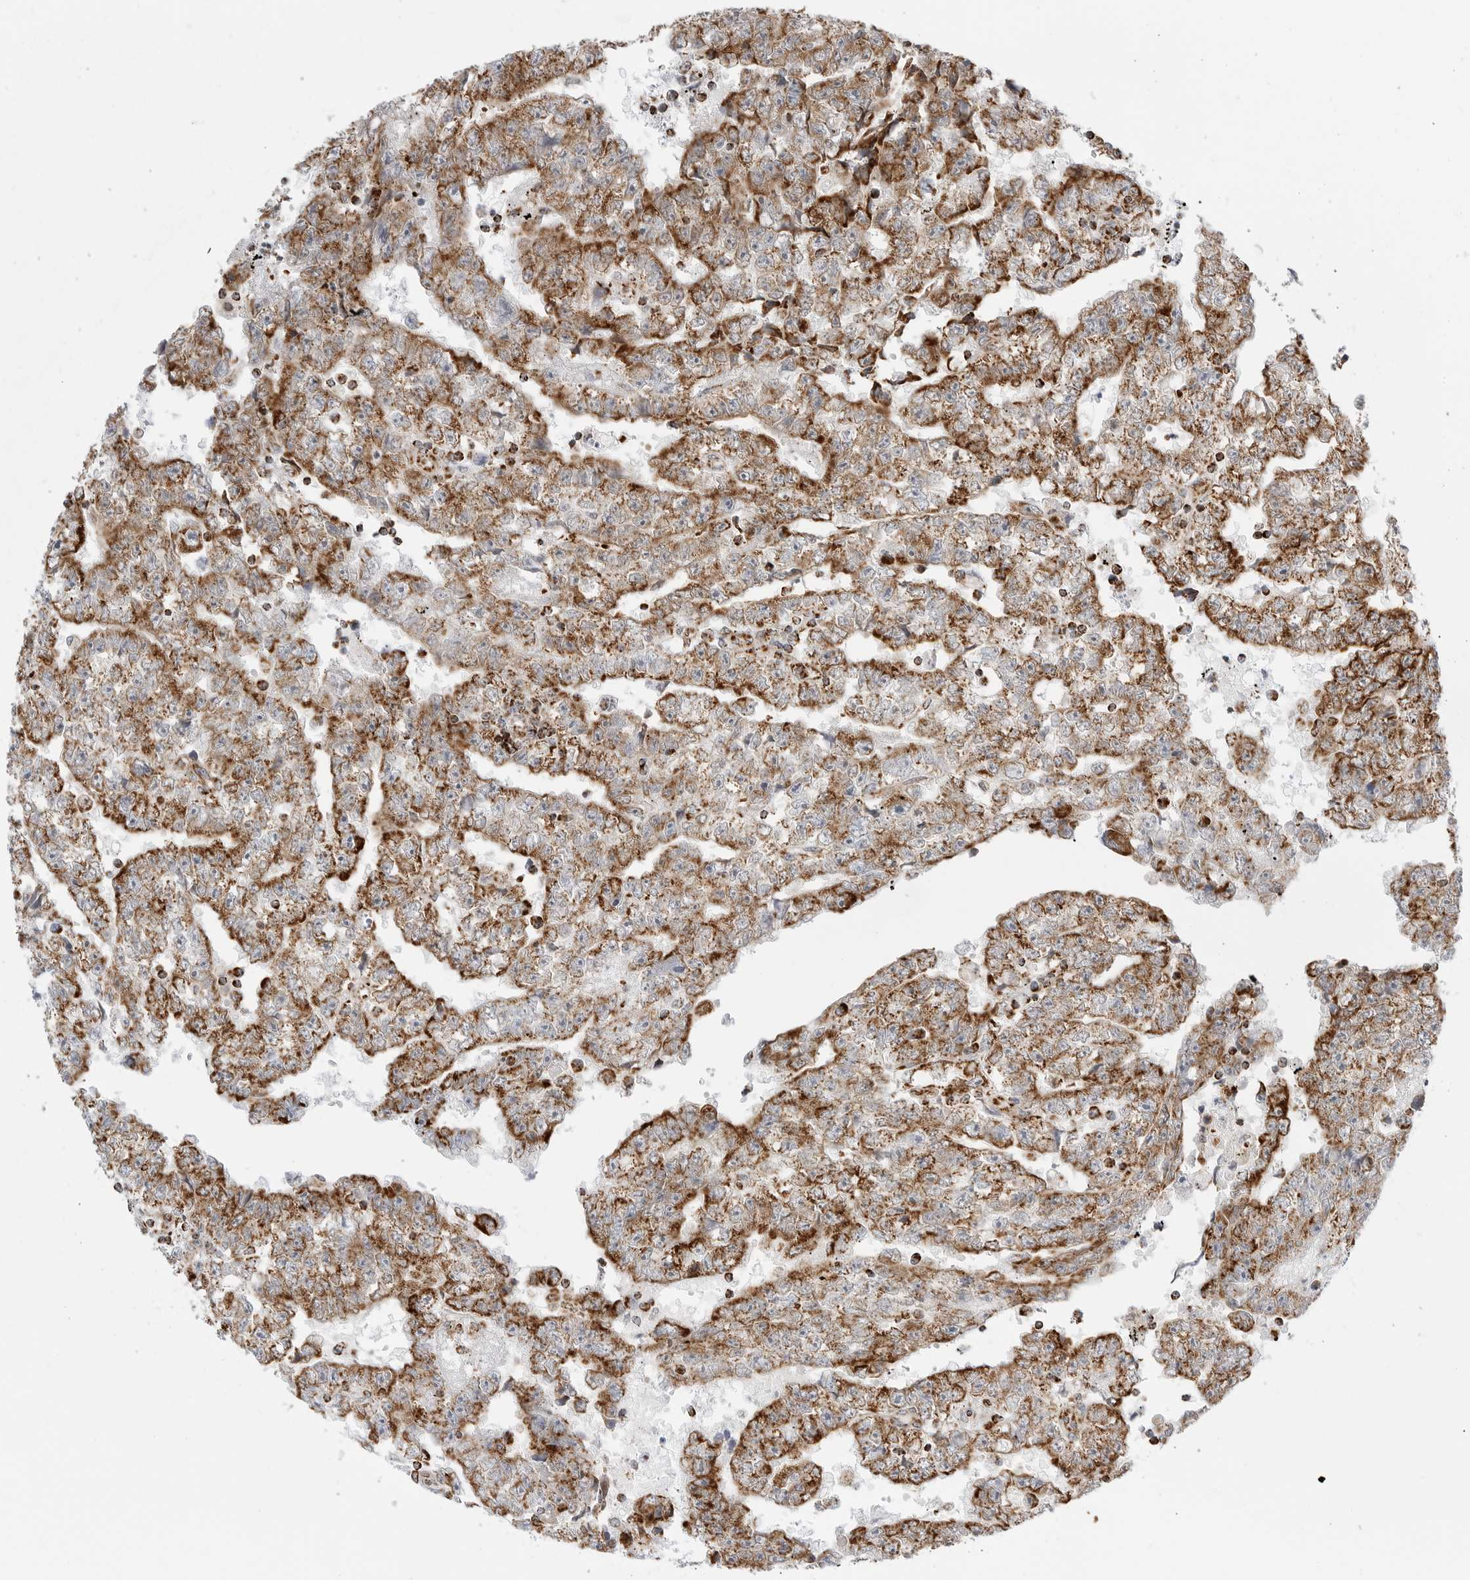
{"staining": {"intensity": "moderate", "quantity": ">75%", "location": "cytoplasmic/membranous"}, "tissue": "testis cancer", "cell_type": "Tumor cells", "image_type": "cancer", "snomed": [{"axis": "morphology", "description": "Carcinoma, Embryonal, NOS"}, {"axis": "topography", "description": "Testis"}], "caption": "Testis embryonal carcinoma stained for a protein shows moderate cytoplasmic/membranous positivity in tumor cells.", "gene": "ATP5IF1", "patient": {"sex": "male", "age": 25}}